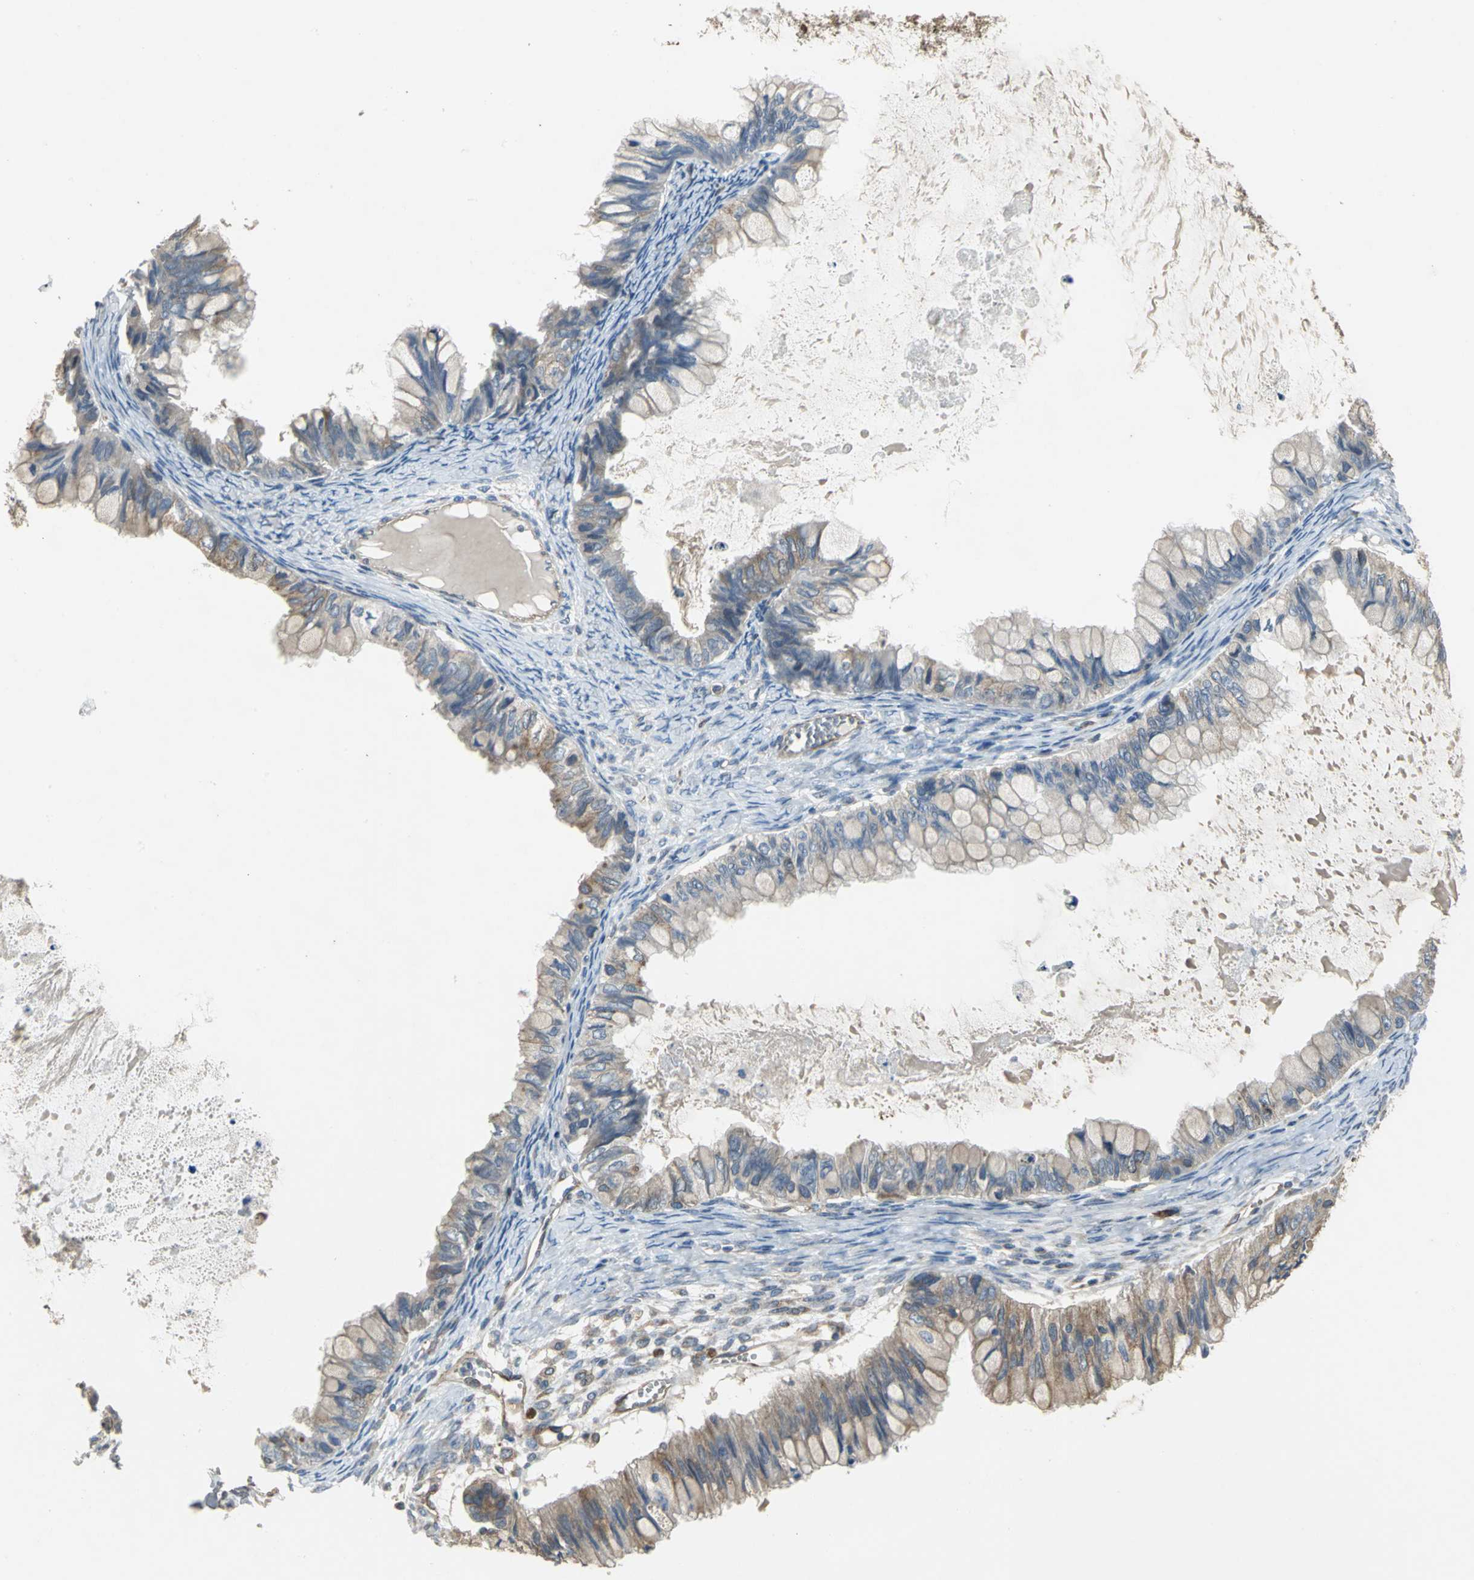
{"staining": {"intensity": "moderate", "quantity": "25%-75%", "location": "cytoplasmic/membranous"}, "tissue": "ovarian cancer", "cell_type": "Tumor cells", "image_type": "cancer", "snomed": [{"axis": "morphology", "description": "Cystadenocarcinoma, mucinous, NOS"}, {"axis": "topography", "description": "Ovary"}], "caption": "Brown immunohistochemical staining in human ovarian cancer (mucinous cystadenocarcinoma) shows moderate cytoplasmic/membranous expression in about 25%-75% of tumor cells.", "gene": "SYVN1", "patient": {"sex": "female", "age": 80}}